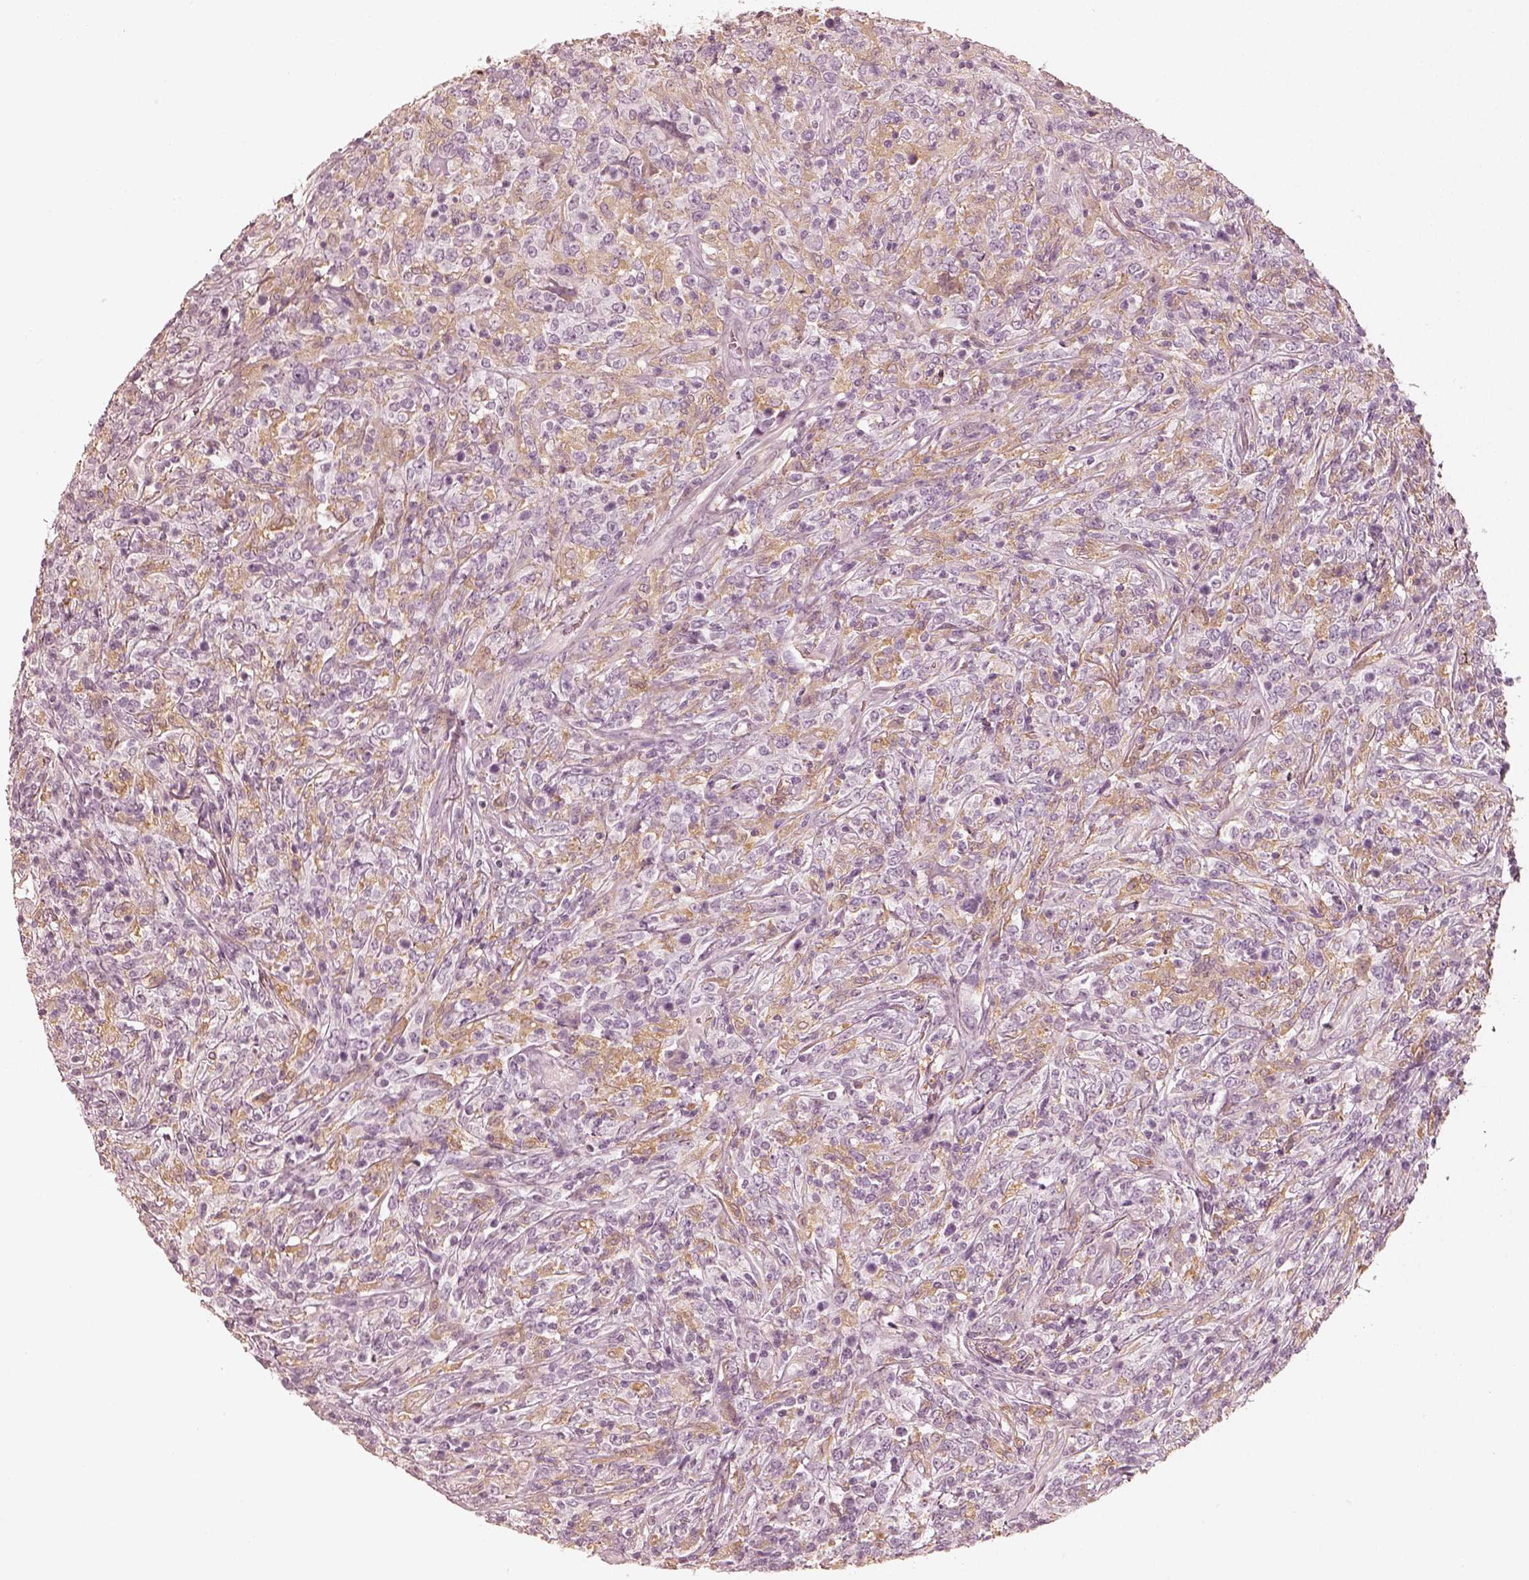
{"staining": {"intensity": "negative", "quantity": "none", "location": "none"}, "tissue": "lymphoma", "cell_type": "Tumor cells", "image_type": "cancer", "snomed": [{"axis": "morphology", "description": "Malignant lymphoma, non-Hodgkin's type, High grade"}, {"axis": "topography", "description": "Lung"}], "caption": "Immunohistochemistry (IHC) photomicrograph of neoplastic tissue: high-grade malignant lymphoma, non-Hodgkin's type stained with DAB demonstrates no significant protein expression in tumor cells. The staining is performed using DAB brown chromogen with nuclei counter-stained in using hematoxylin.", "gene": "FMNL2", "patient": {"sex": "male", "age": 79}}